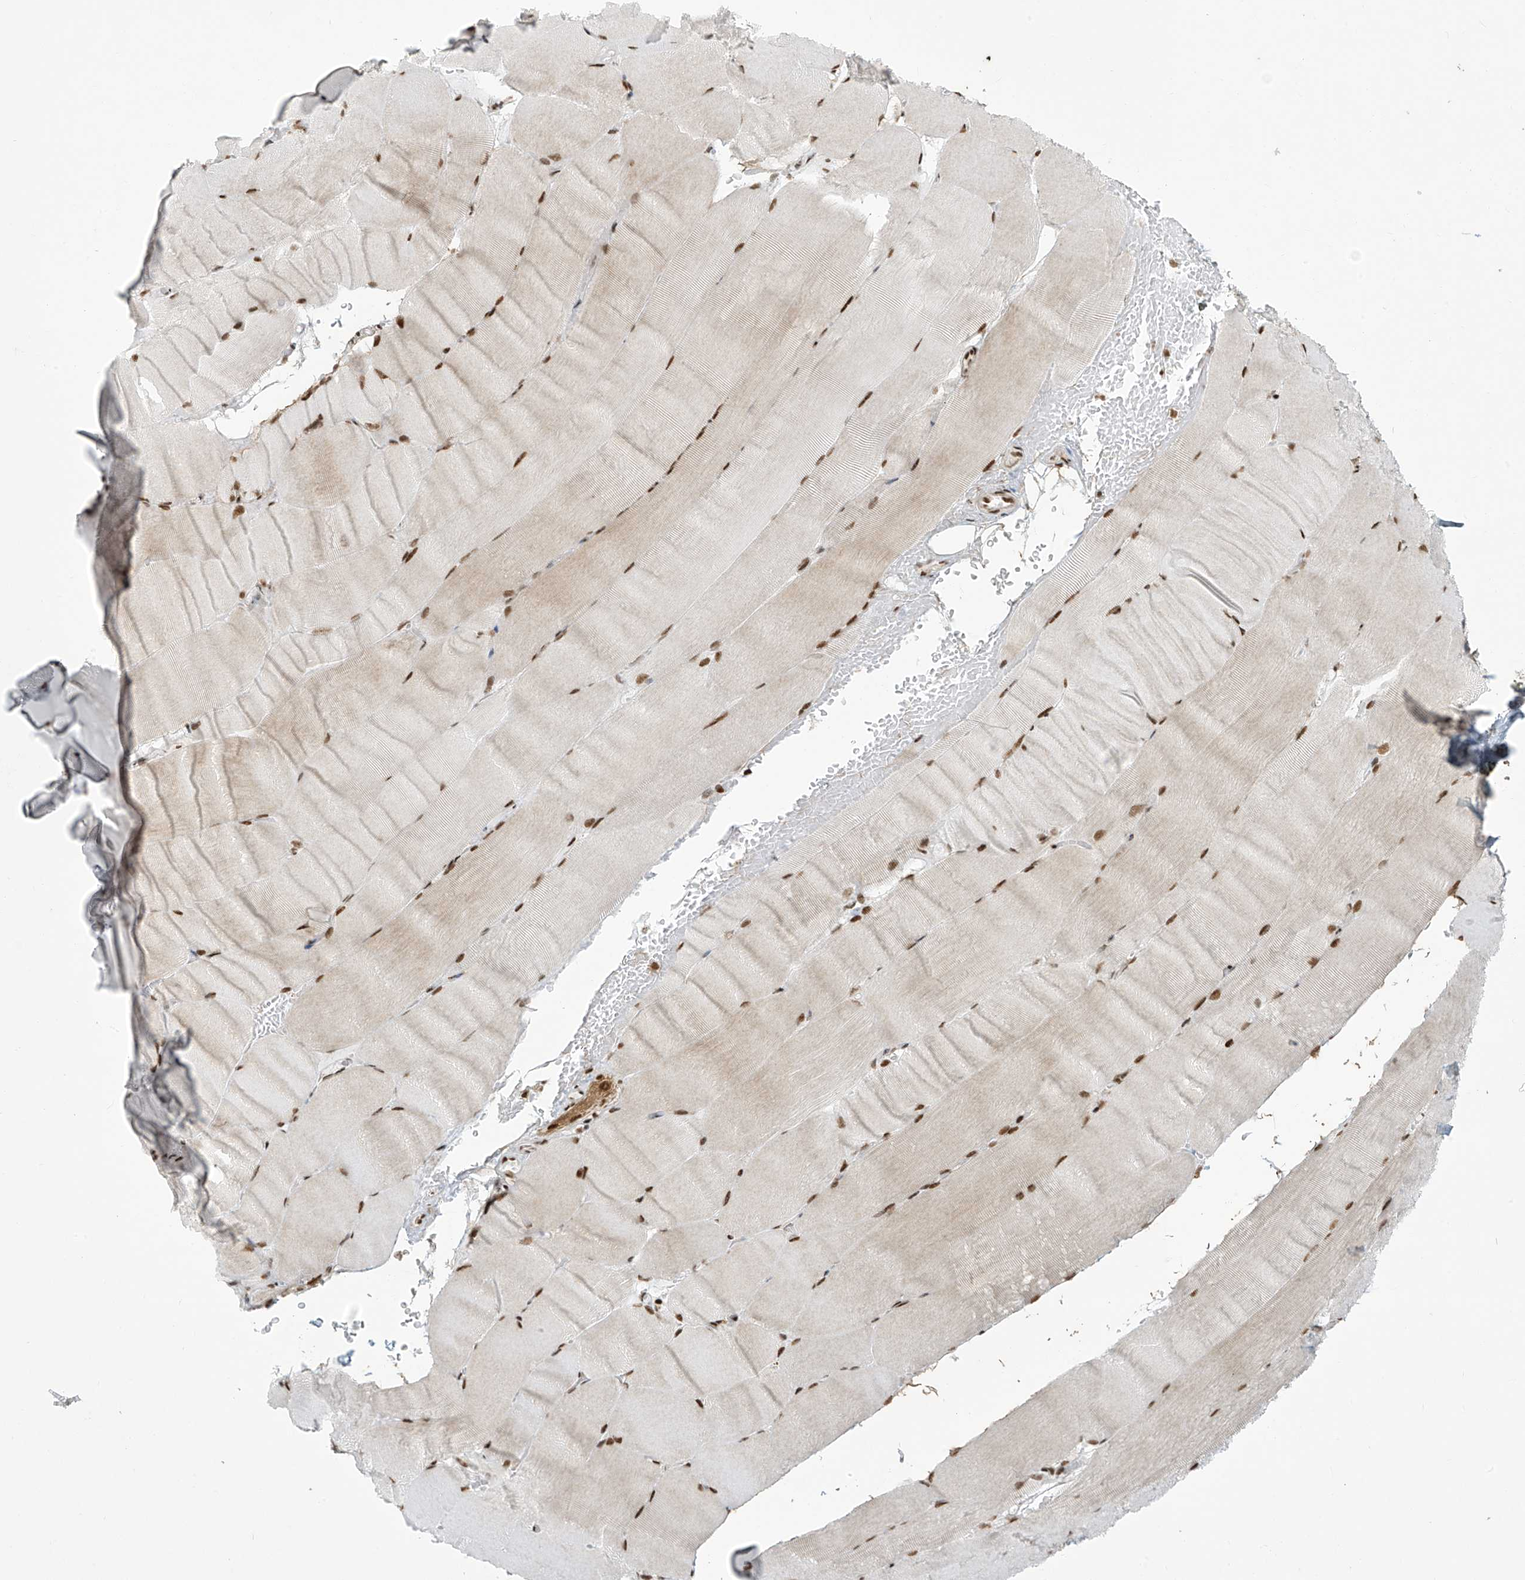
{"staining": {"intensity": "moderate", "quantity": ">75%", "location": "nuclear"}, "tissue": "skeletal muscle", "cell_type": "Myocytes", "image_type": "normal", "snomed": [{"axis": "morphology", "description": "Normal tissue, NOS"}, {"axis": "topography", "description": "Skeletal muscle"}, {"axis": "topography", "description": "Parathyroid gland"}], "caption": "This image reveals immunohistochemistry staining of unremarkable human skeletal muscle, with medium moderate nuclear expression in approximately >75% of myocytes.", "gene": "MS4A6A", "patient": {"sex": "female", "age": 37}}